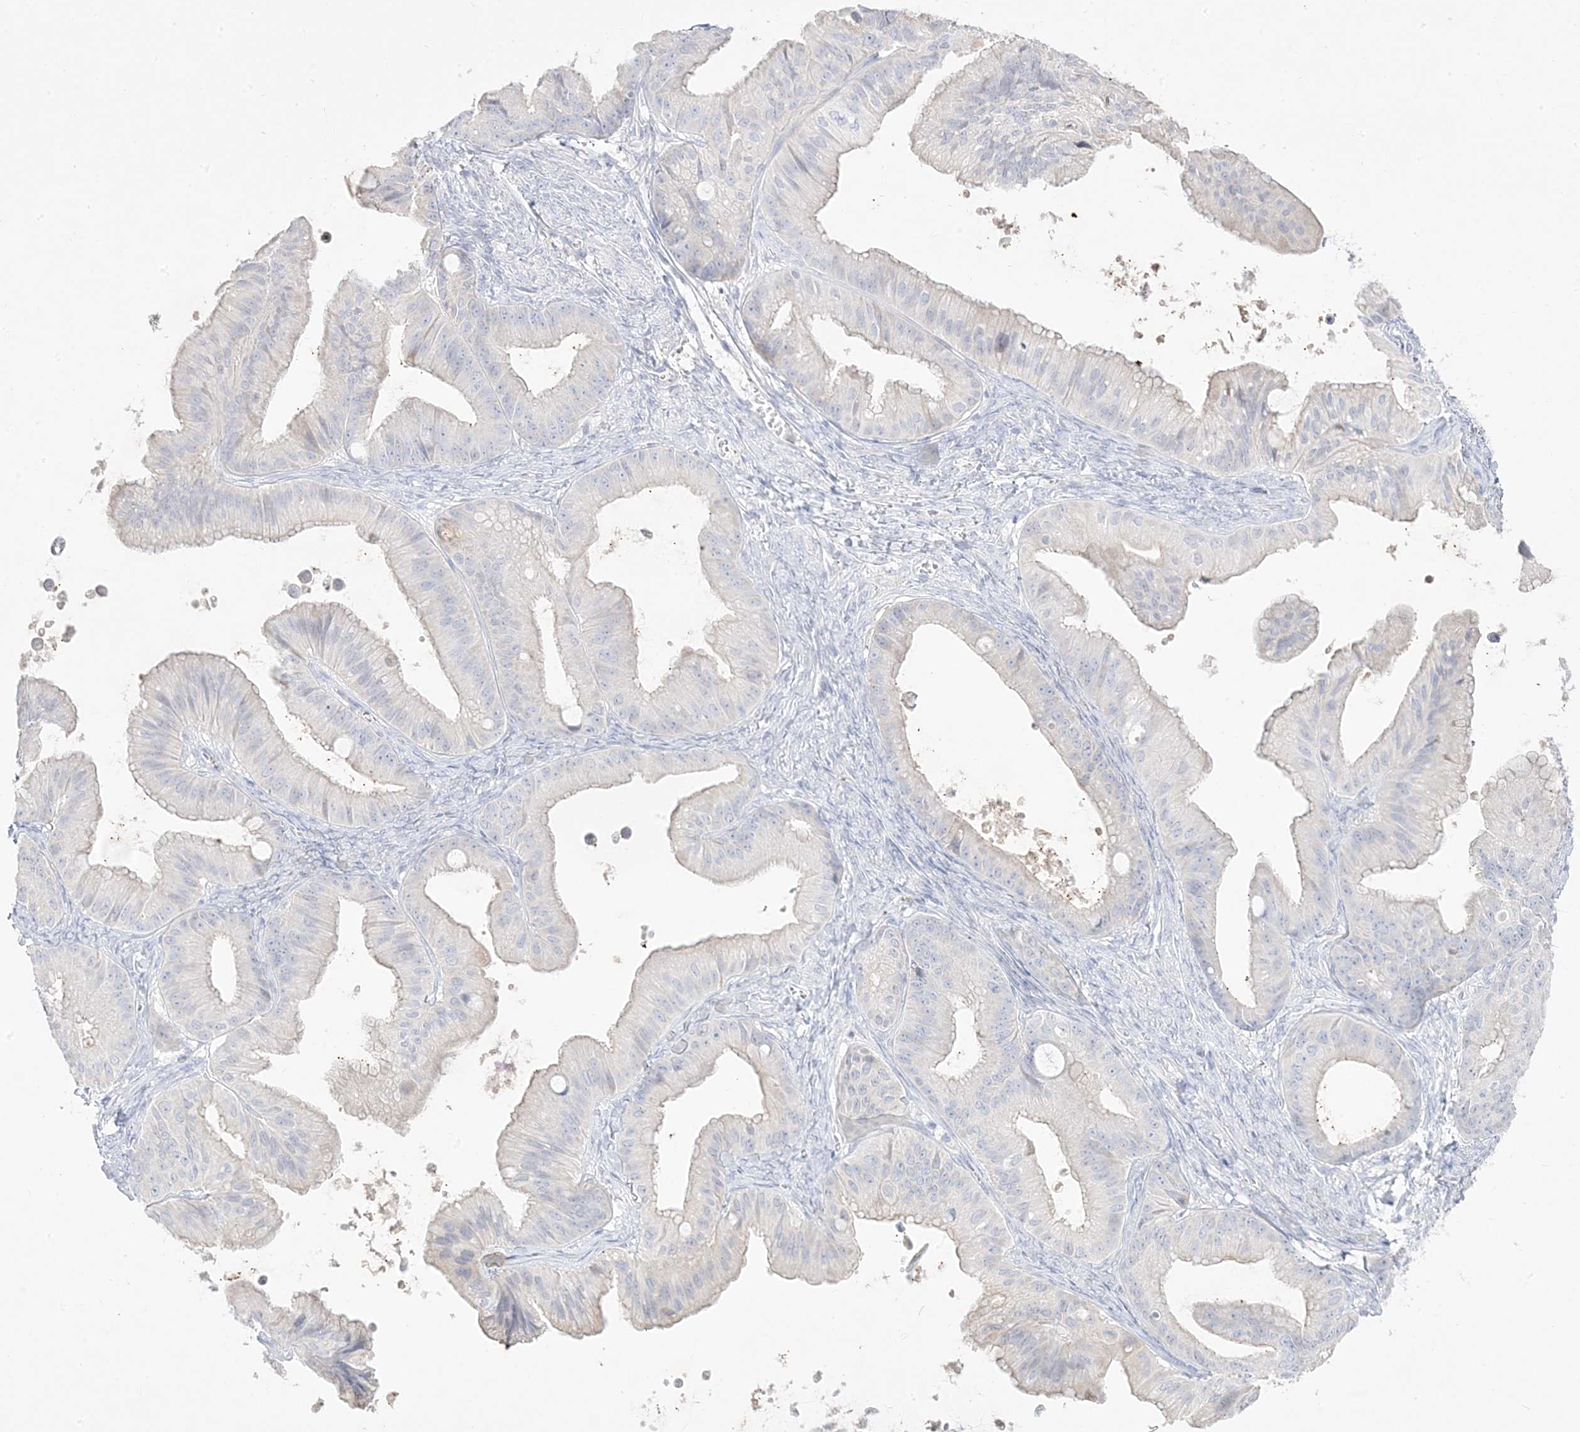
{"staining": {"intensity": "negative", "quantity": "none", "location": "none"}, "tissue": "ovarian cancer", "cell_type": "Tumor cells", "image_type": "cancer", "snomed": [{"axis": "morphology", "description": "Cystadenocarcinoma, mucinous, NOS"}, {"axis": "topography", "description": "Ovary"}], "caption": "Image shows no significant protein positivity in tumor cells of ovarian mucinous cystadenocarcinoma. (Stains: DAB (3,3'-diaminobenzidine) immunohistochemistry (IHC) with hematoxylin counter stain, Microscopy: brightfield microscopy at high magnification).", "gene": "TRANK1", "patient": {"sex": "female", "age": 71}}